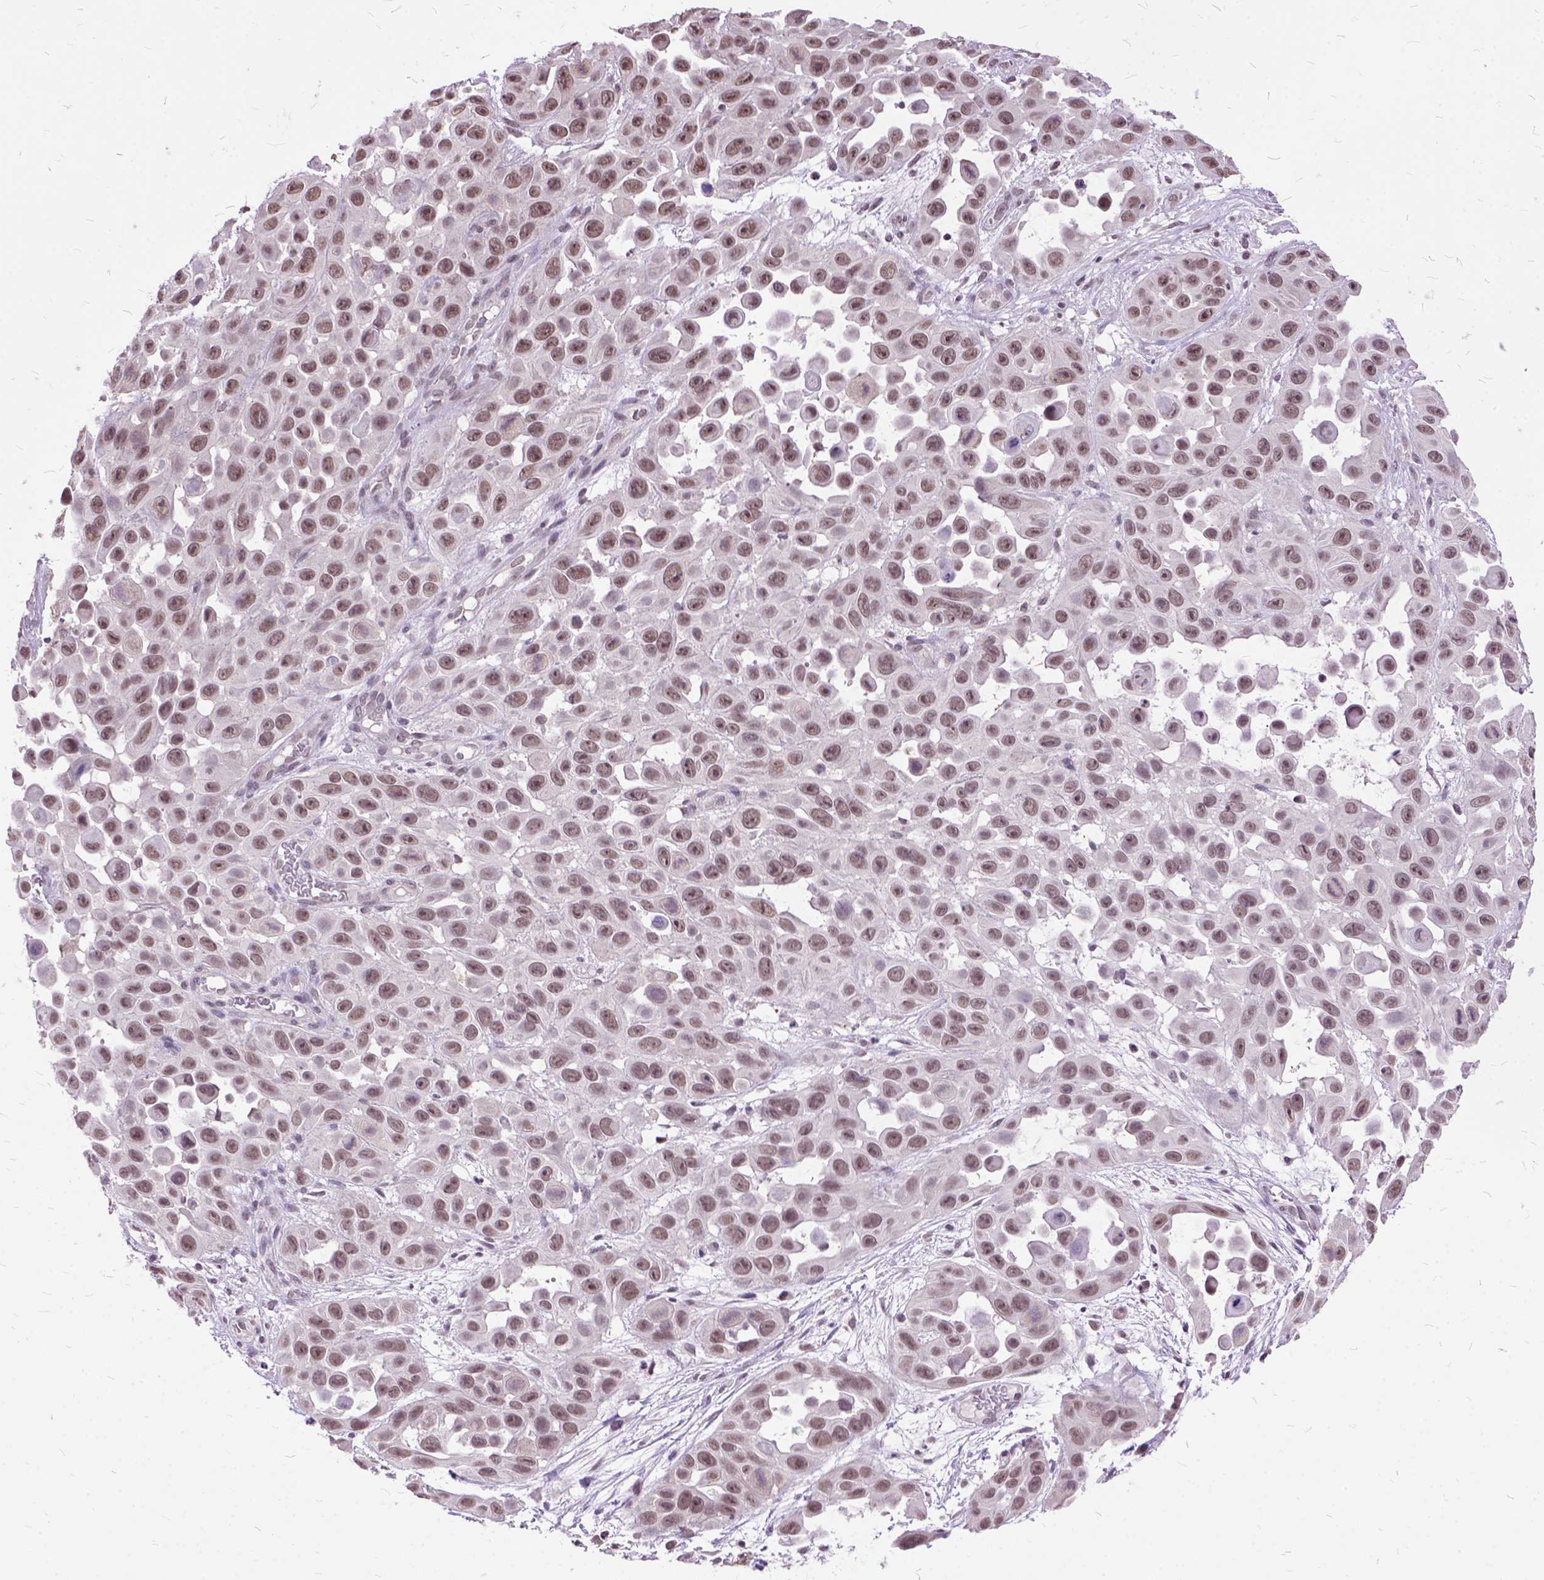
{"staining": {"intensity": "moderate", "quantity": ">75%", "location": "nuclear"}, "tissue": "skin cancer", "cell_type": "Tumor cells", "image_type": "cancer", "snomed": [{"axis": "morphology", "description": "Squamous cell carcinoma, NOS"}, {"axis": "topography", "description": "Skin"}], "caption": "DAB immunohistochemical staining of human skin cancer displays moderate nuclear protein positivity in approximately >75% of tumor cells.", "gene": "ORC5", "patient": {"sex": "male", "age": 81}}